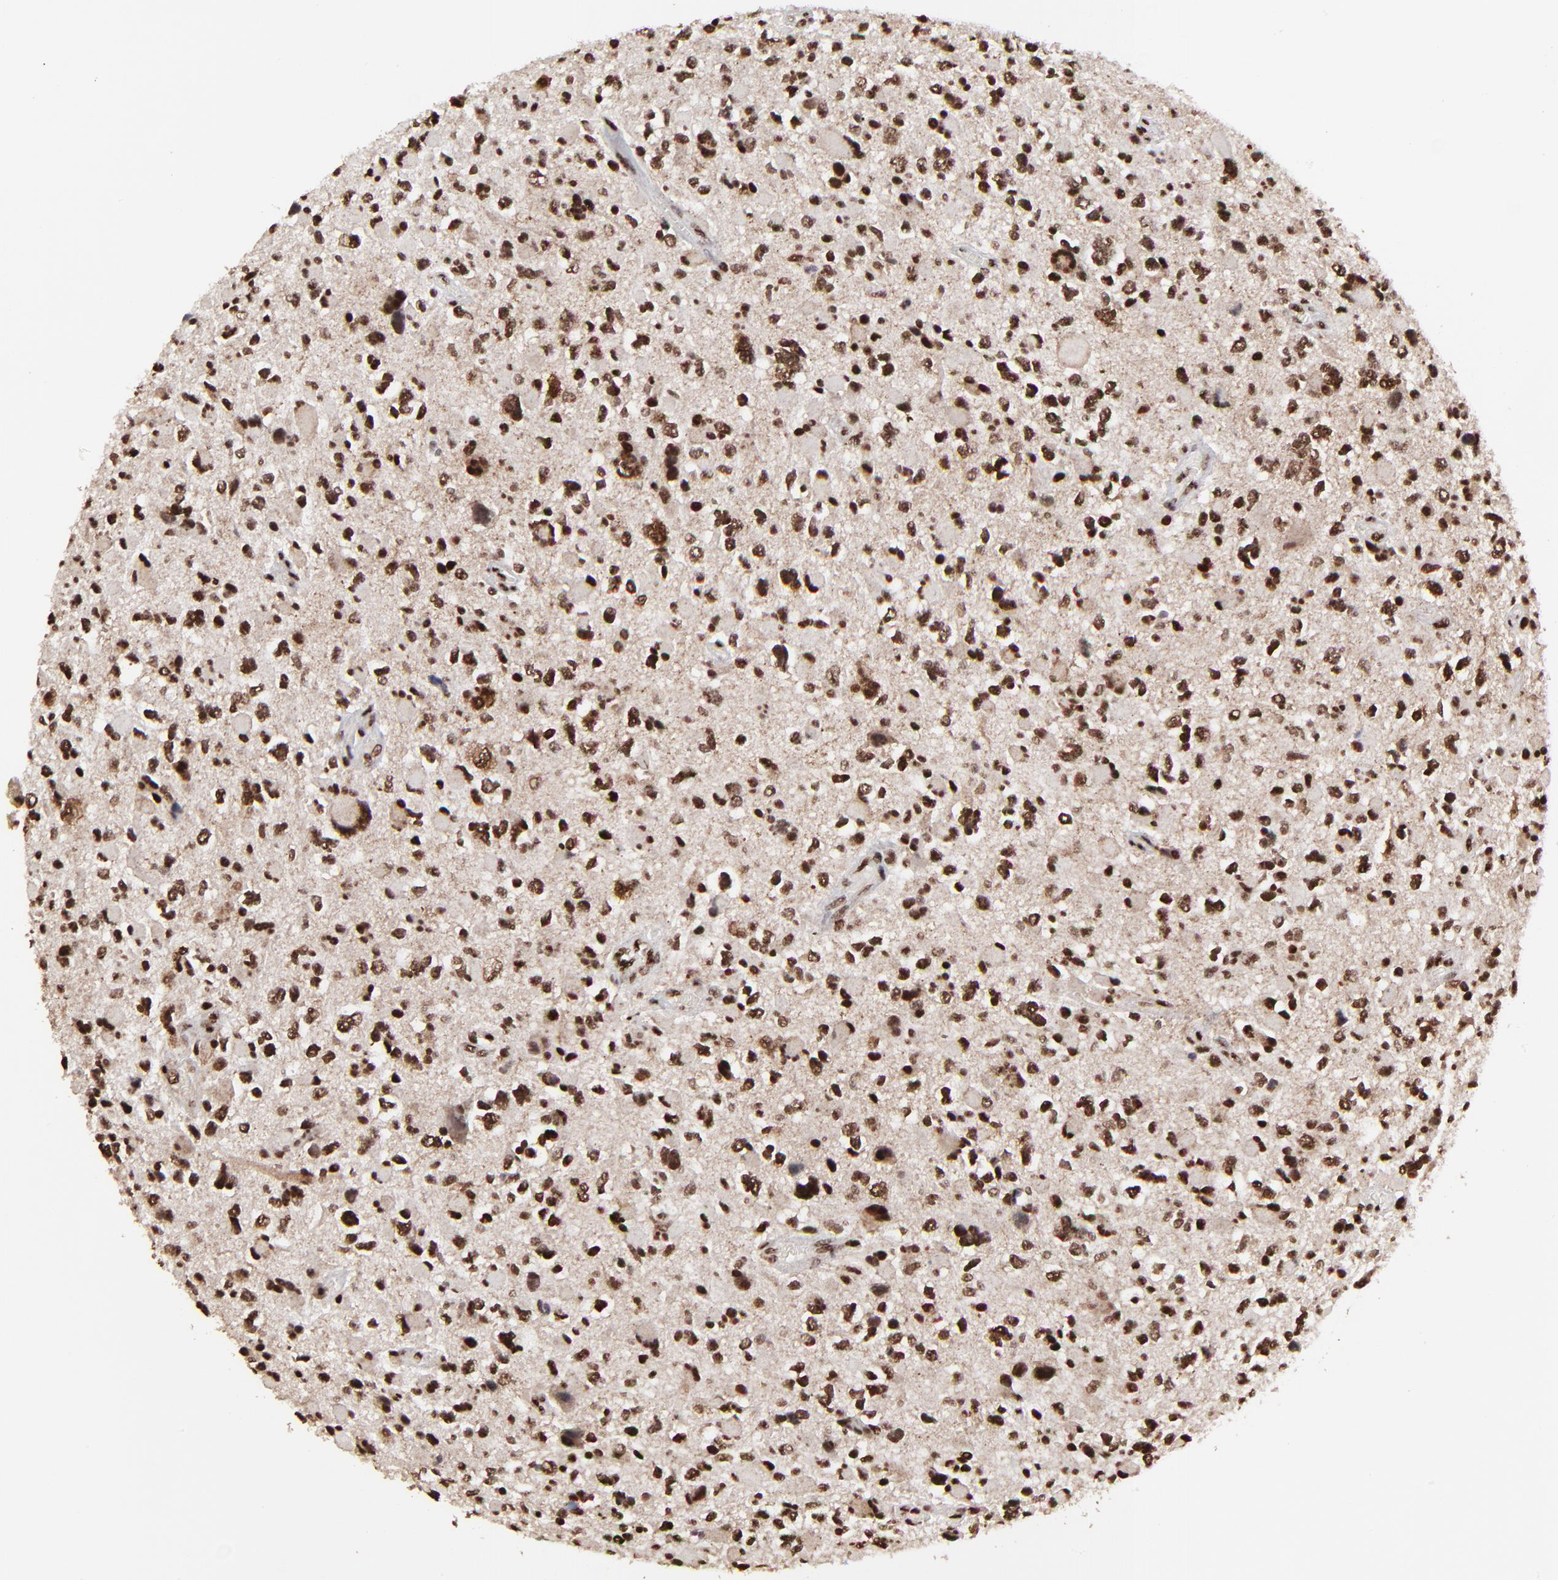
{"staining": {"intensity": "strong", "quantity": ">75%", "location": "nuclear"}, "tissue": "glioma", "cell_type": "Tumor cells", "image_type": "cancer", "snomed": [{"axis": "morphology", "description": "Glioma, malignant, High grade"}, {"axis": "topography", "description": "Brain"}], "caption": "Malignant glioma (high-grade) stained with a brown dye displays strong nuclear positive staining in about >75% of tumor cells.", "gene": "RBM22", "patient": {"sex": "female", "age": 37}}